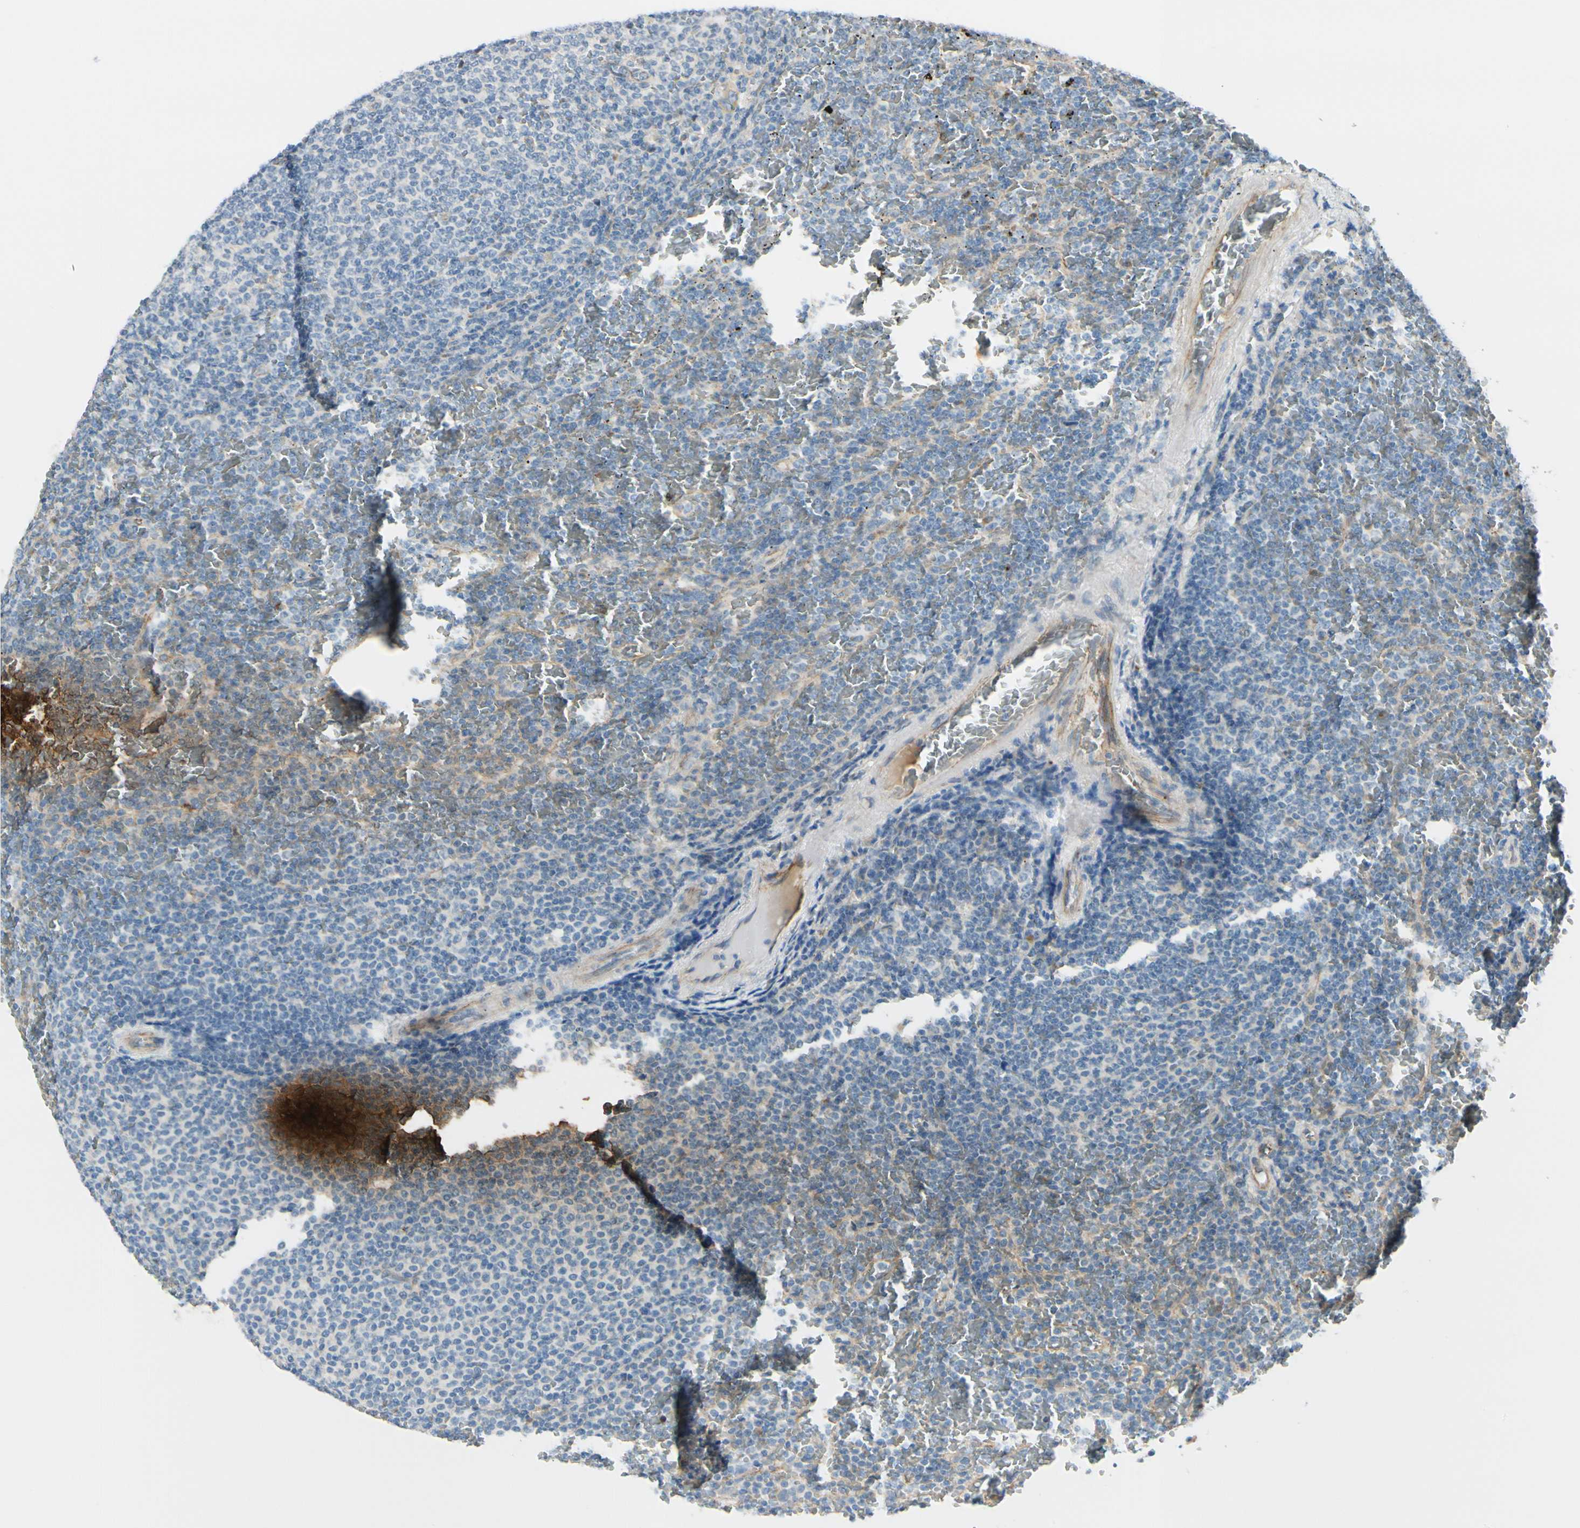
{"staining": {"intensity": "negative", "quantity": "none", "location": "none"}, "tissue": "lymphoma", "cell_type": "Tumor cells", "image_type": "cancer", "snomed": [{"axis": "morphology", "description": "Malignant lymphoma, non-Hodgkin's type, Low grade"}, {"axis": "topography", "description": "Spleen"}], "caption": "Low-grade malignant lymphoma, non-Hodgkin's type was stained to show a protein in brown. There is no significant positivity in tumor cells. (DAB immunohistochemistry (IHC), high magnification).", "gene": "TJP1", "patient": {"sex": "female", "age": 77}}